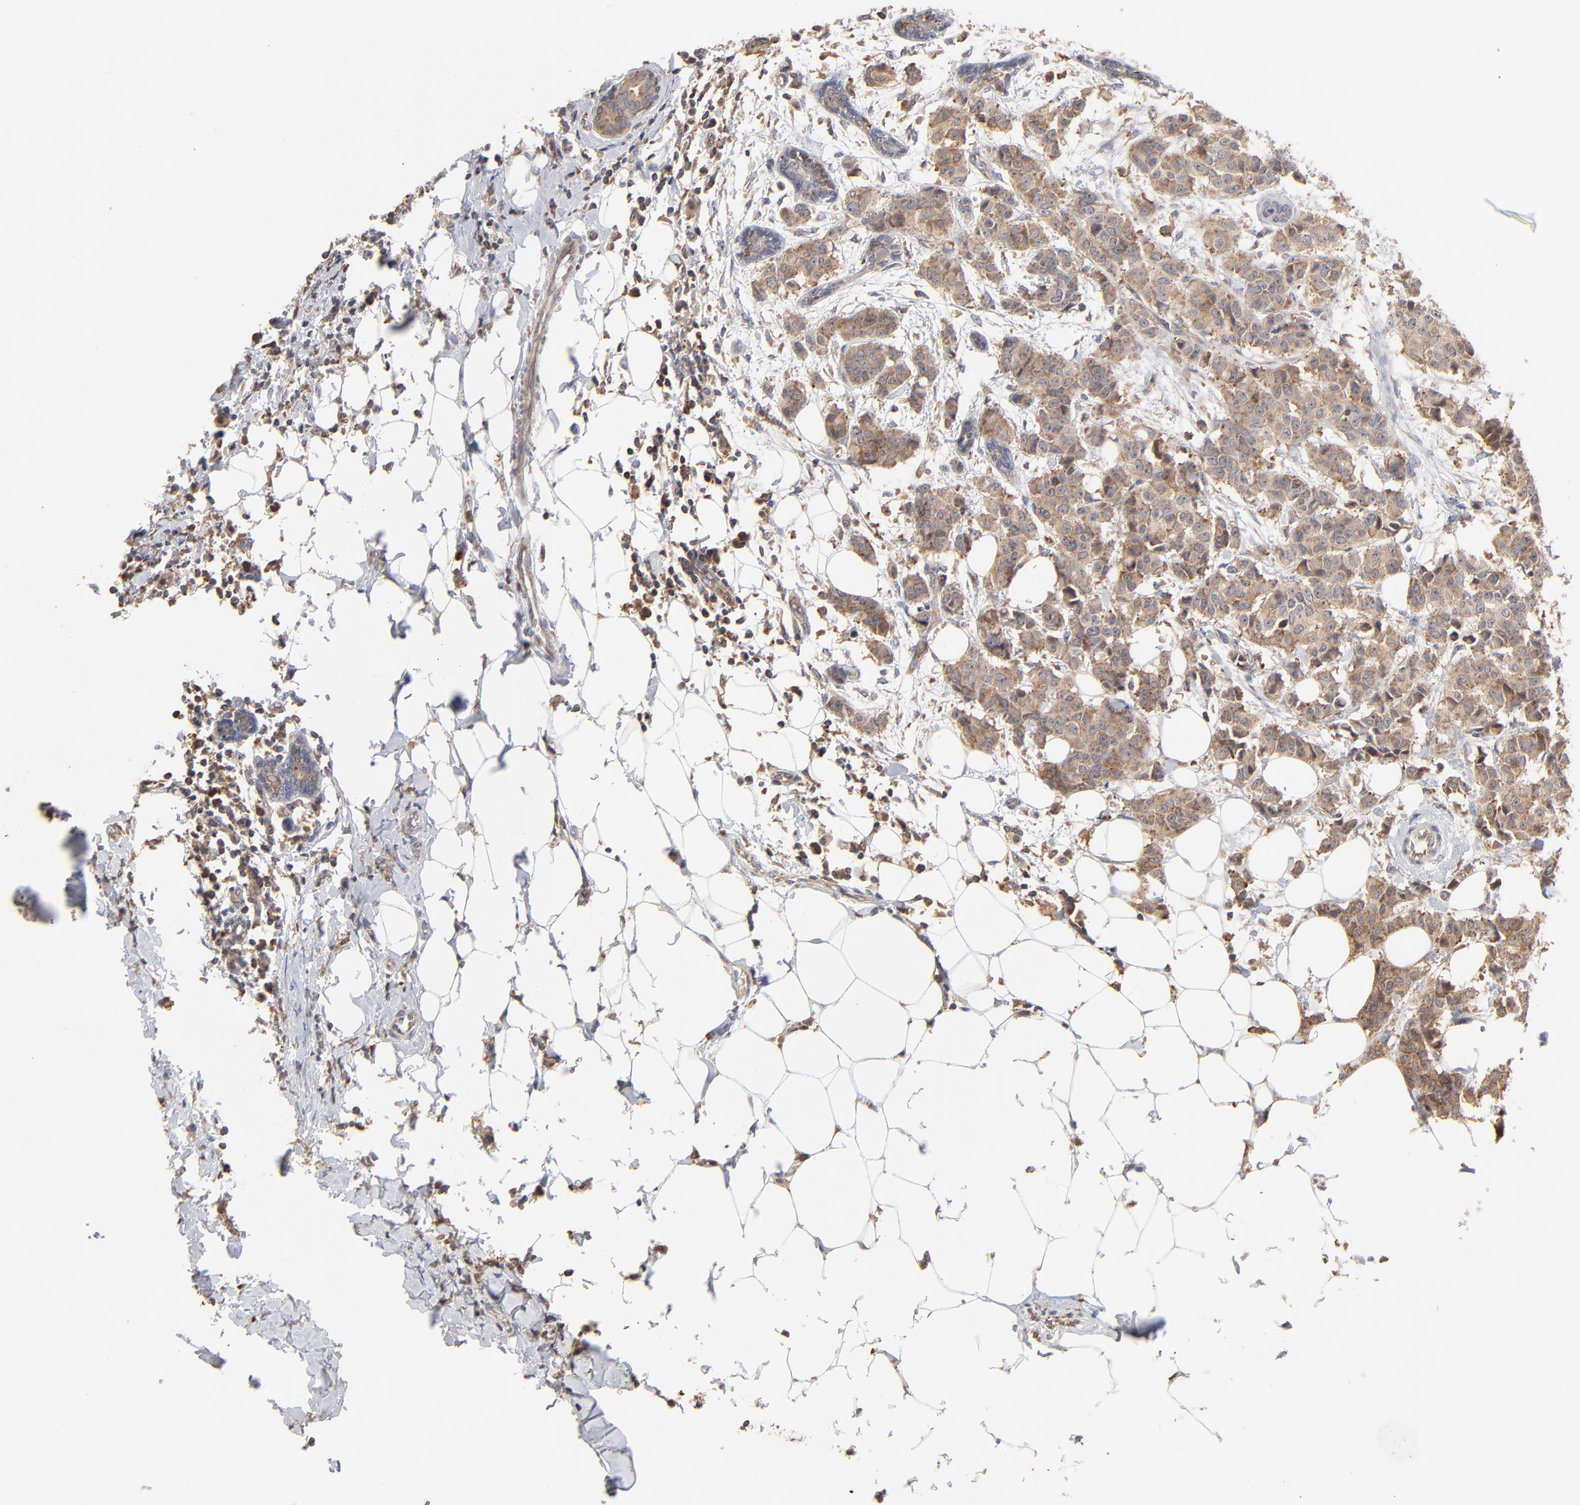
{"staining": {"intensity": "strong", "quantity": ">75%", "location": "cytoplasmic/membranous"}, "tissue": "breast cancer", "cell_type": "Tumor cells", "image_type": "cancer", "snomed": [{"axis": "morphology", "description": "Duct carcinoma"}, {"axis": "topography", "description": "Breast"}], "caption": "Protein staining reveals strong cytoplasmic/membranous staining in approximately >75% of tumor cells in breast cancer.", "gene": "RNF213", "patient": {"sex": "female", "age": 40}}